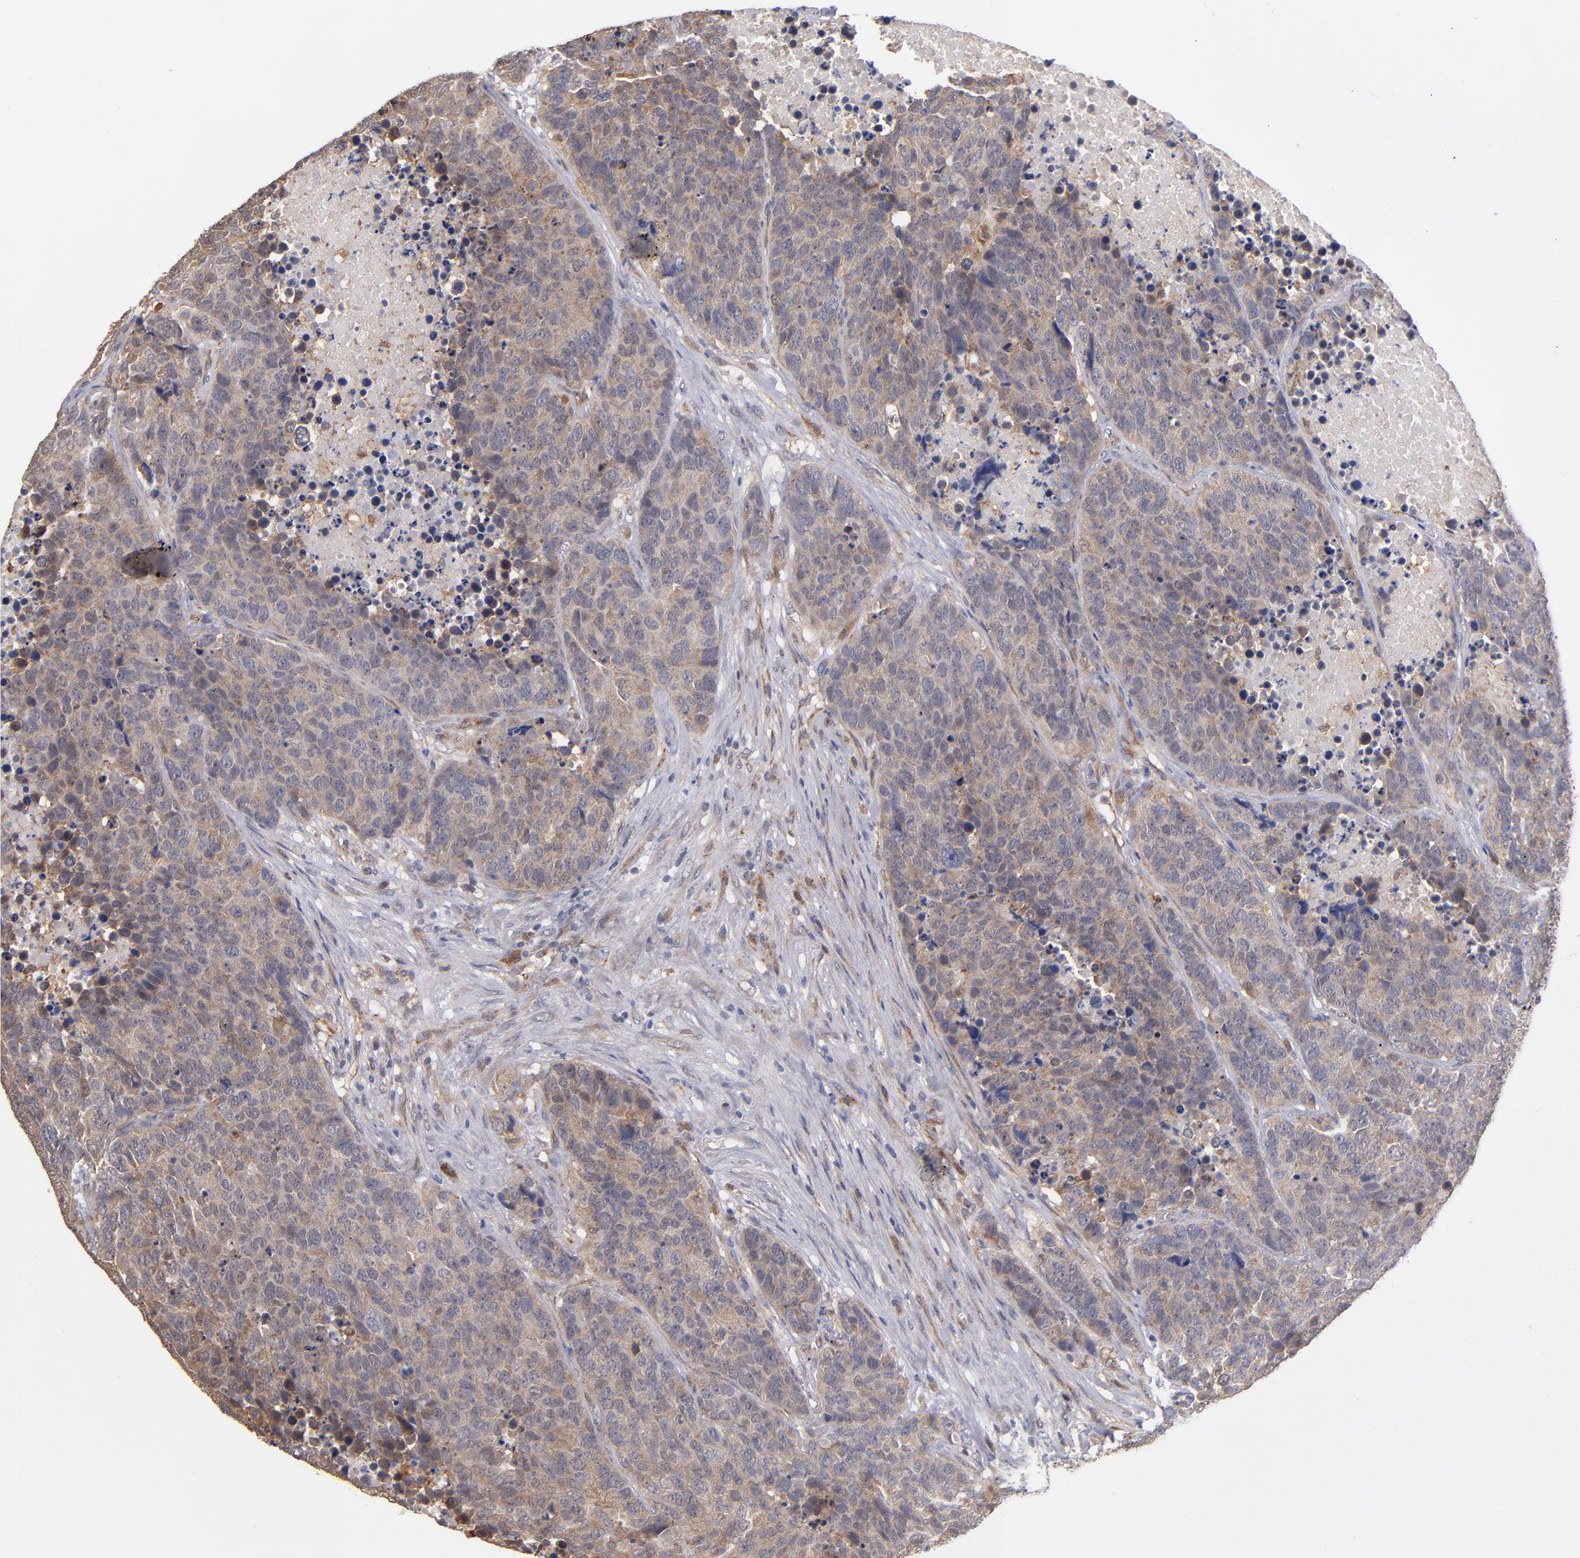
{"staining": {"intensity": "moderate", "quantity": ">75%", "location": "cytoplasmic/membranous"}, "tissue": "carcinoid", "cell_type": "Tumor cells", "image_type": "cancer", "snomed": [{"axis": "morphology", "description": "Carcinoid, malignant, NOS"}, {"axis": "topography", "description": "Lung"}], "caption": "Carcinoid was stained to show a protein in brown. There is medium levels of moderate cytoplasmic/membranous staining in approximately >75% of tumor cells.", "gene": "GMFG", "patient": {"sex": "male", "age": 60}}